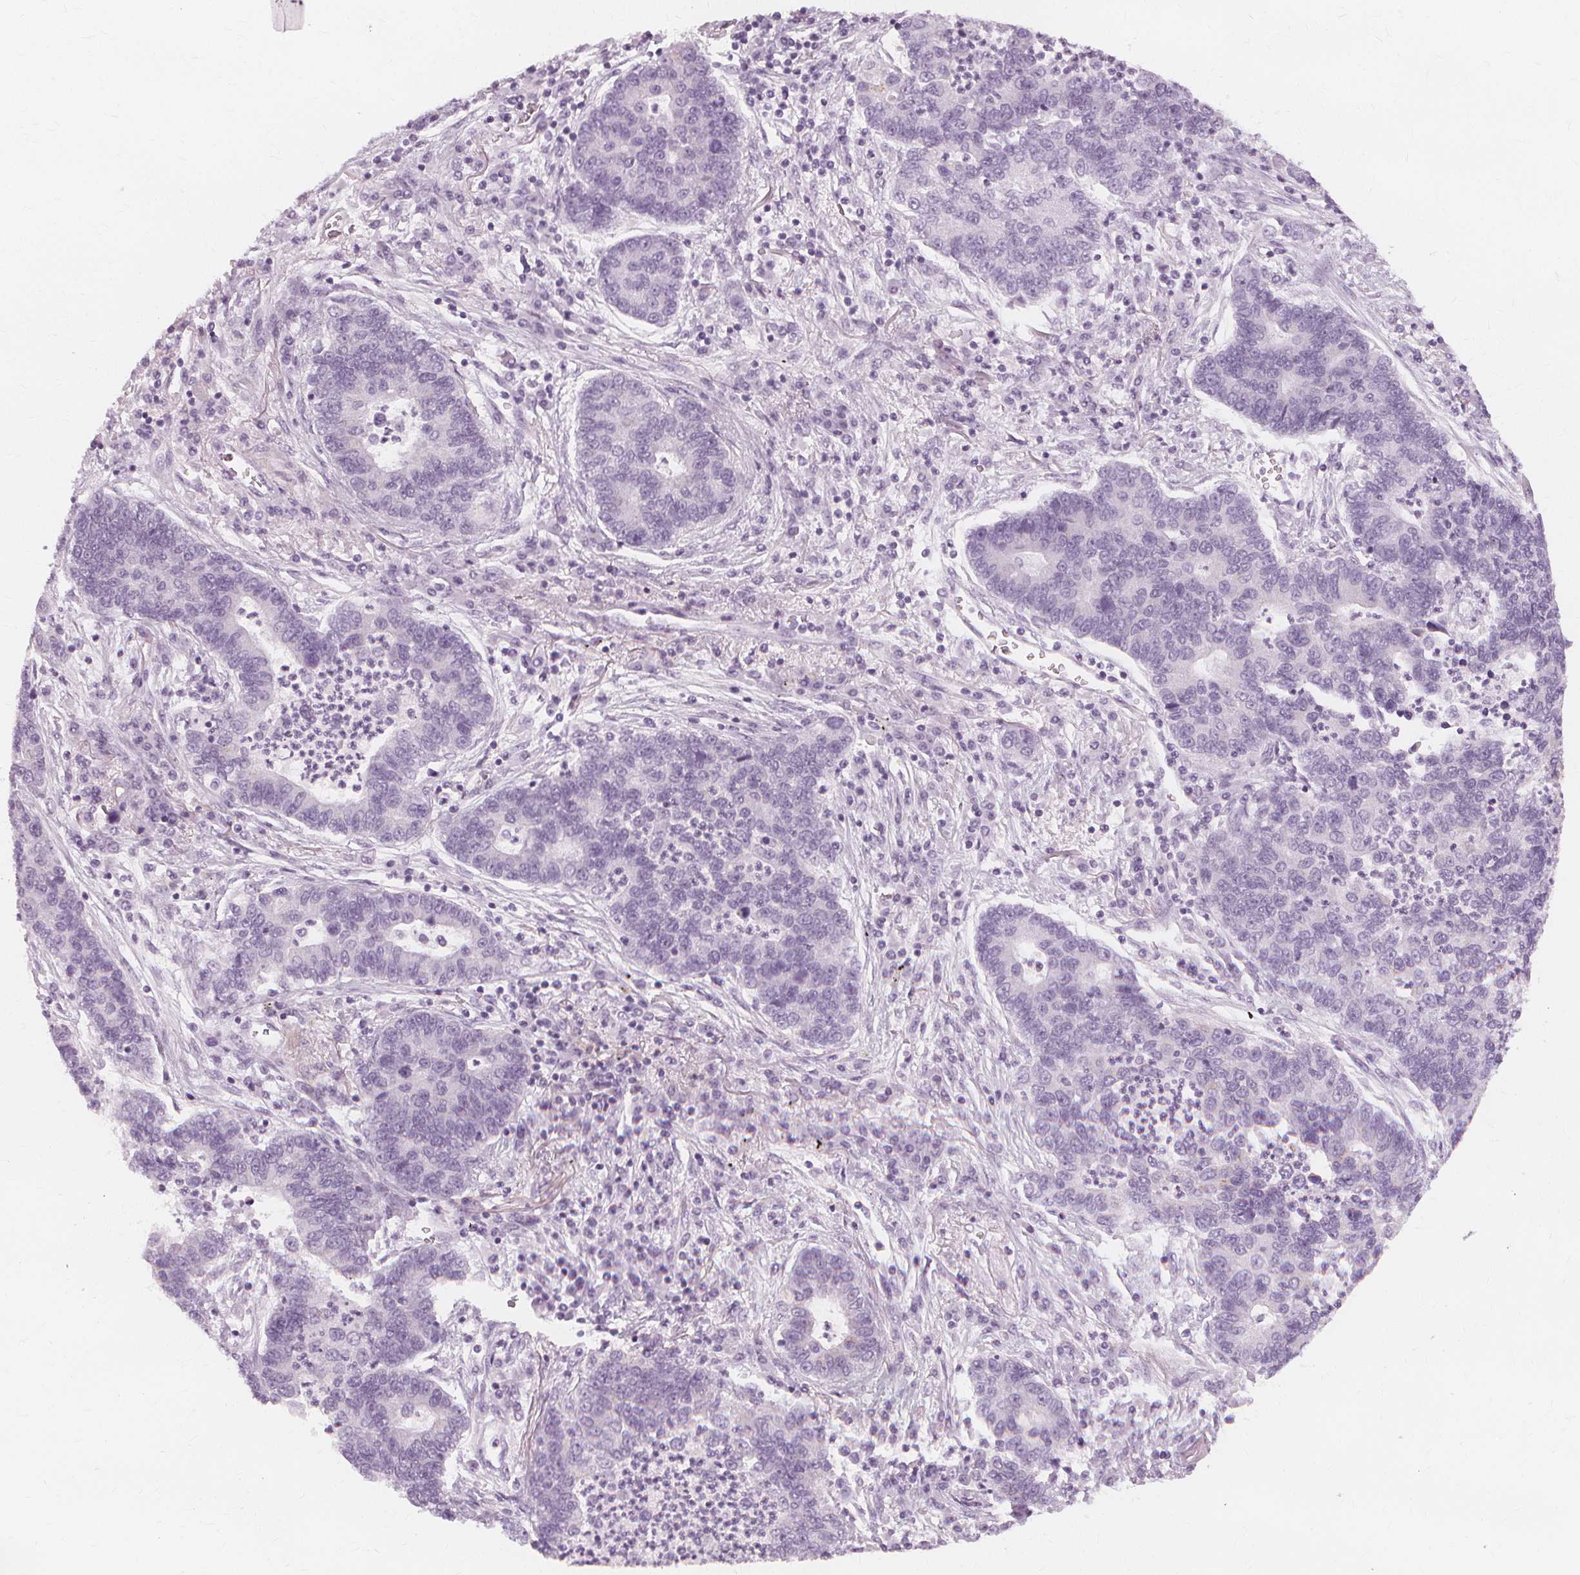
{"staining": {"intensity": "negative", "quantity": "none", "location": "none"}, "tissue": "lung cancer", "cell_type": "Tumor cells", "image_type": "cancer", "snomed": [{"axis": "morphology", "description": "Adenocarcinoma, NOS"}, {"axis": "topography", "description": "Lung"}], "caption": "Photomicrograph shows no protein staining in tumor cells of lung cancer tissue.", "gene": "TFF1", "patient": {"sex": "female", "age": 57}}